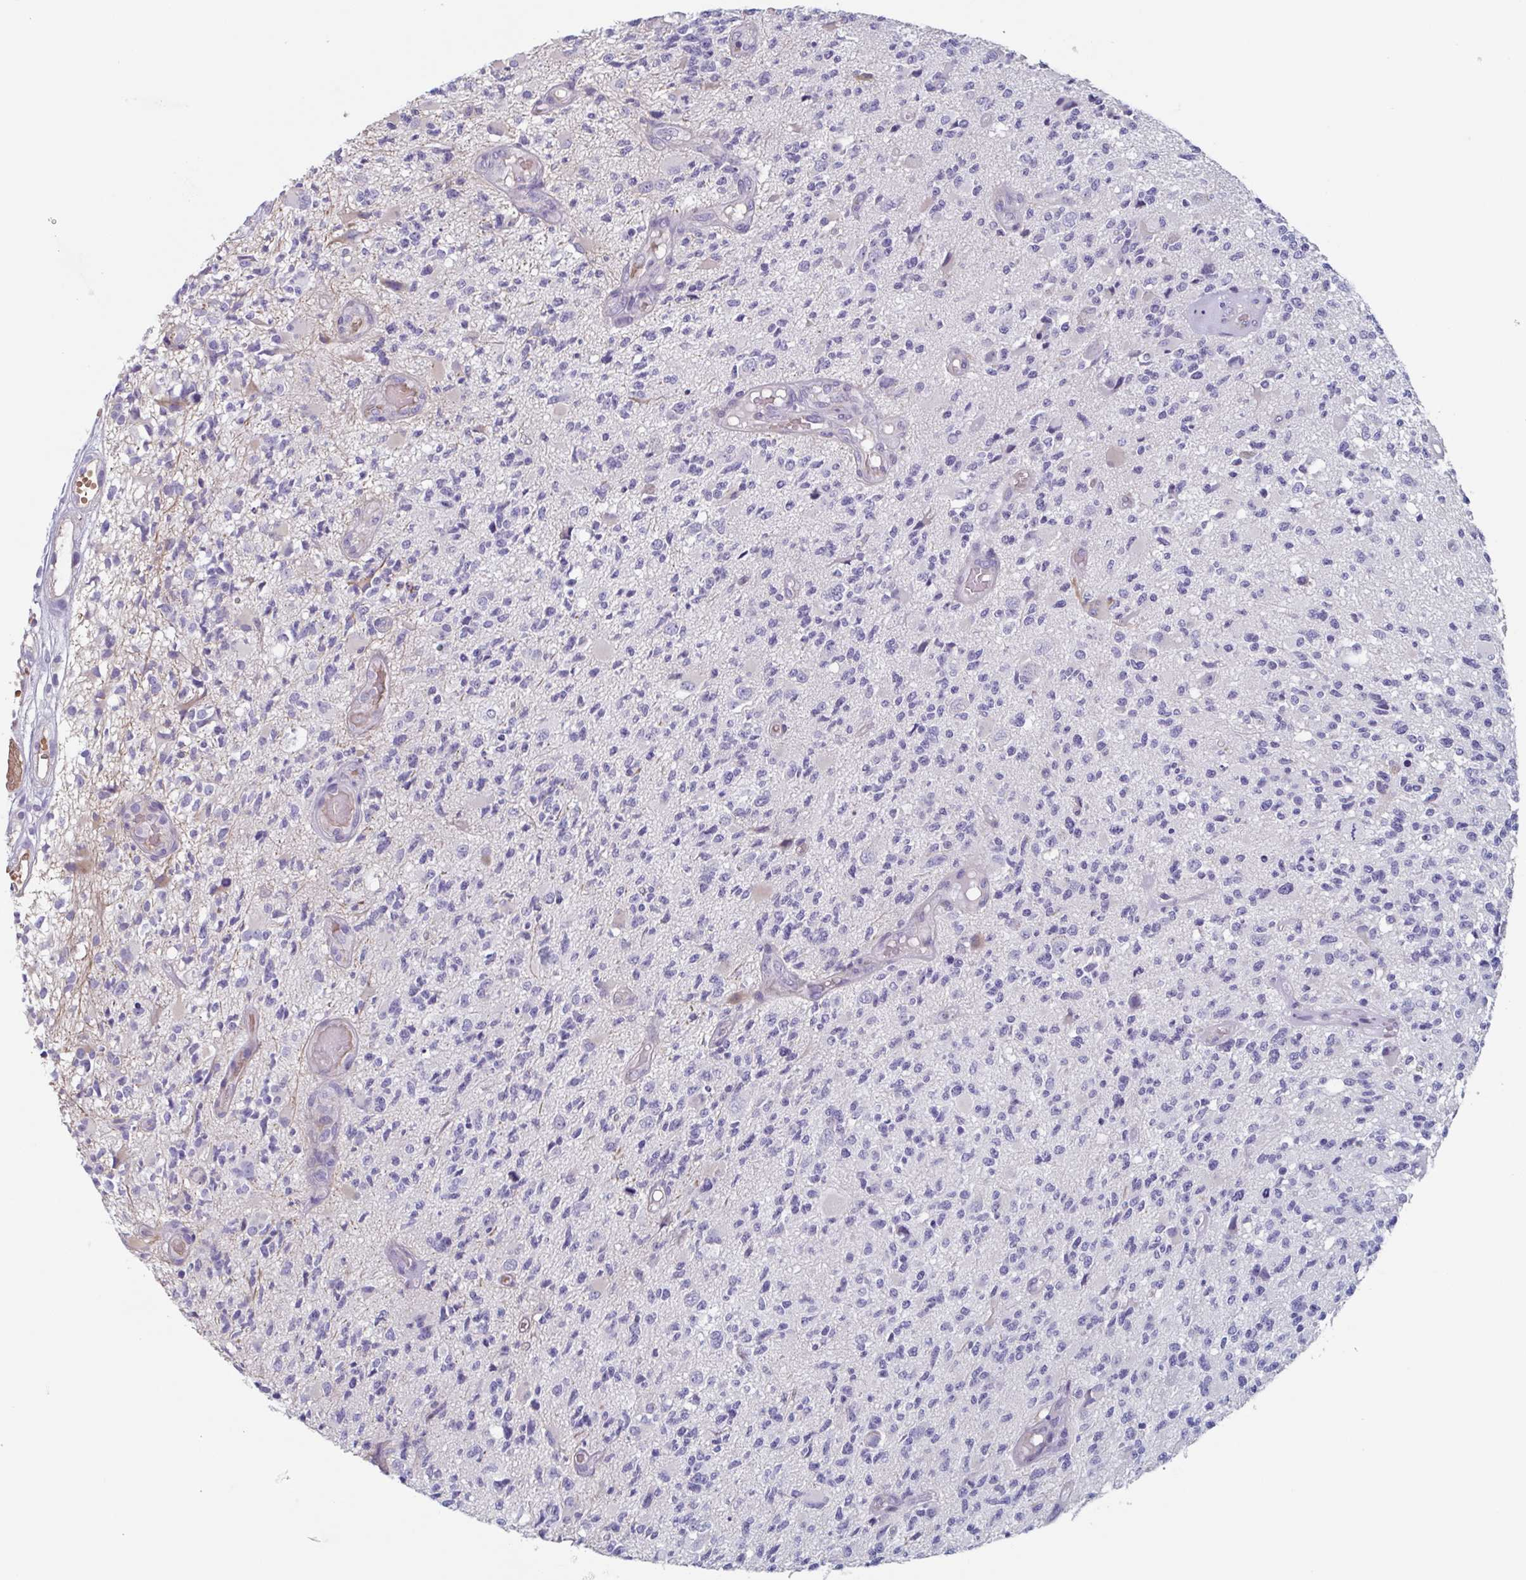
{"staining": {"intensity": "negative", "quantity": "none", "location": "none"}, "tissue": "glioma", "cell_type": "Tumor cells", "image_type": "cancer", "snomed": [{"axis": "morphology", "description": "Glioma, malignant, High grade"}, {"axis": "topography", "description": "Brain"}], "caption": "Tumor cells show no significant protein positivity in glioma.", "gene": "BPI", "patient": {"sex": "female", "age": 63}}